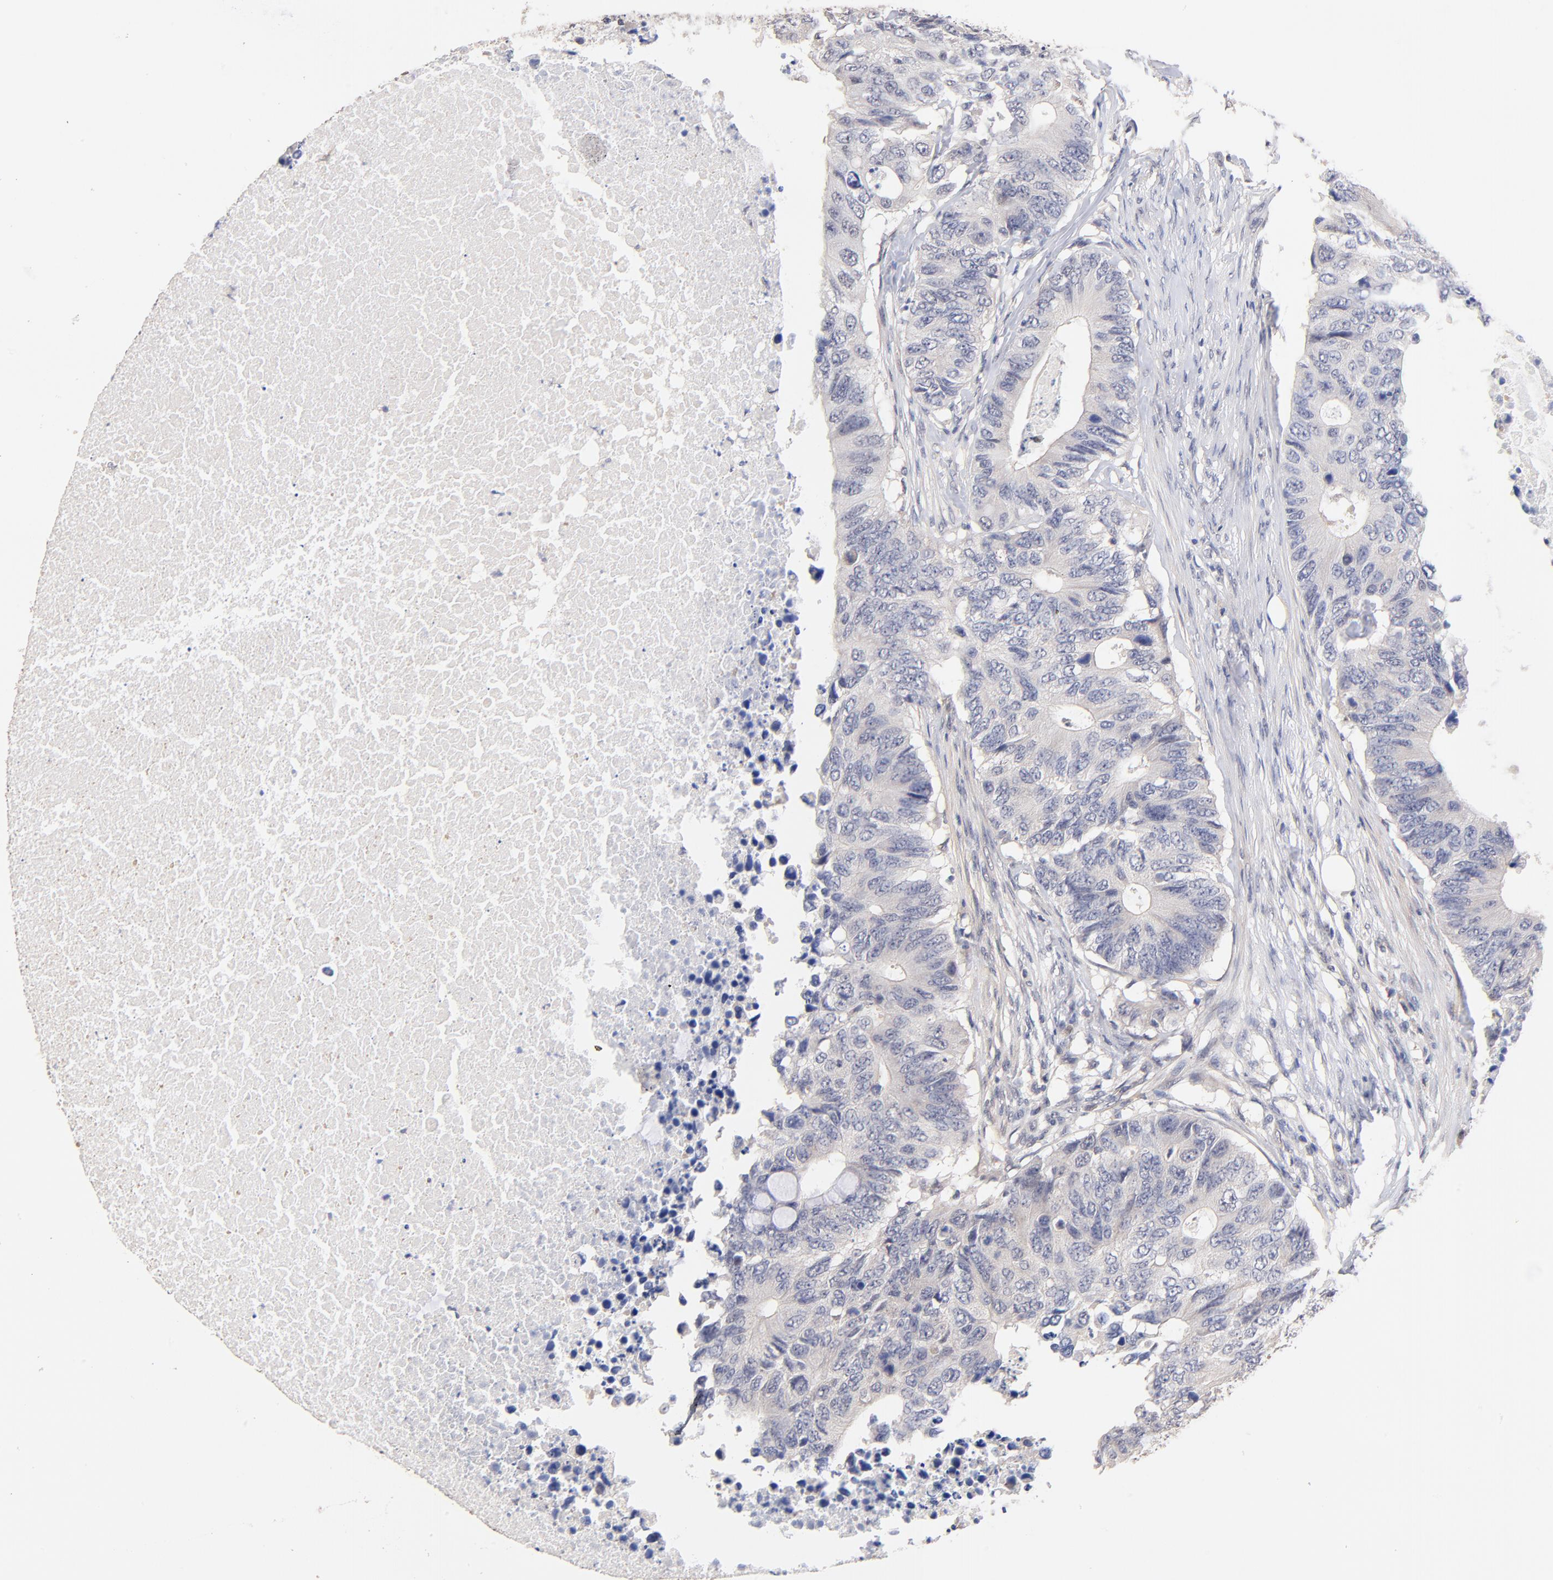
{"staining": {"intensity": "negative", "quantity": "none", "location": "none"}, "tissue": "colorectal cancer", "cell_type": "Tumor cells", "image_type": "cancer", "snomed": [{"axis": "morphology", "description": "Adenocarcinoma, NOS"}, {"axis": "topography", "description": "Colon"}], "caption": "Colorectal cancer was stained to show a protein in brown. There is no significant expression in tumor cells.", "gene": "RIBC2", "patient": {"sex": "male", "age": 71}}